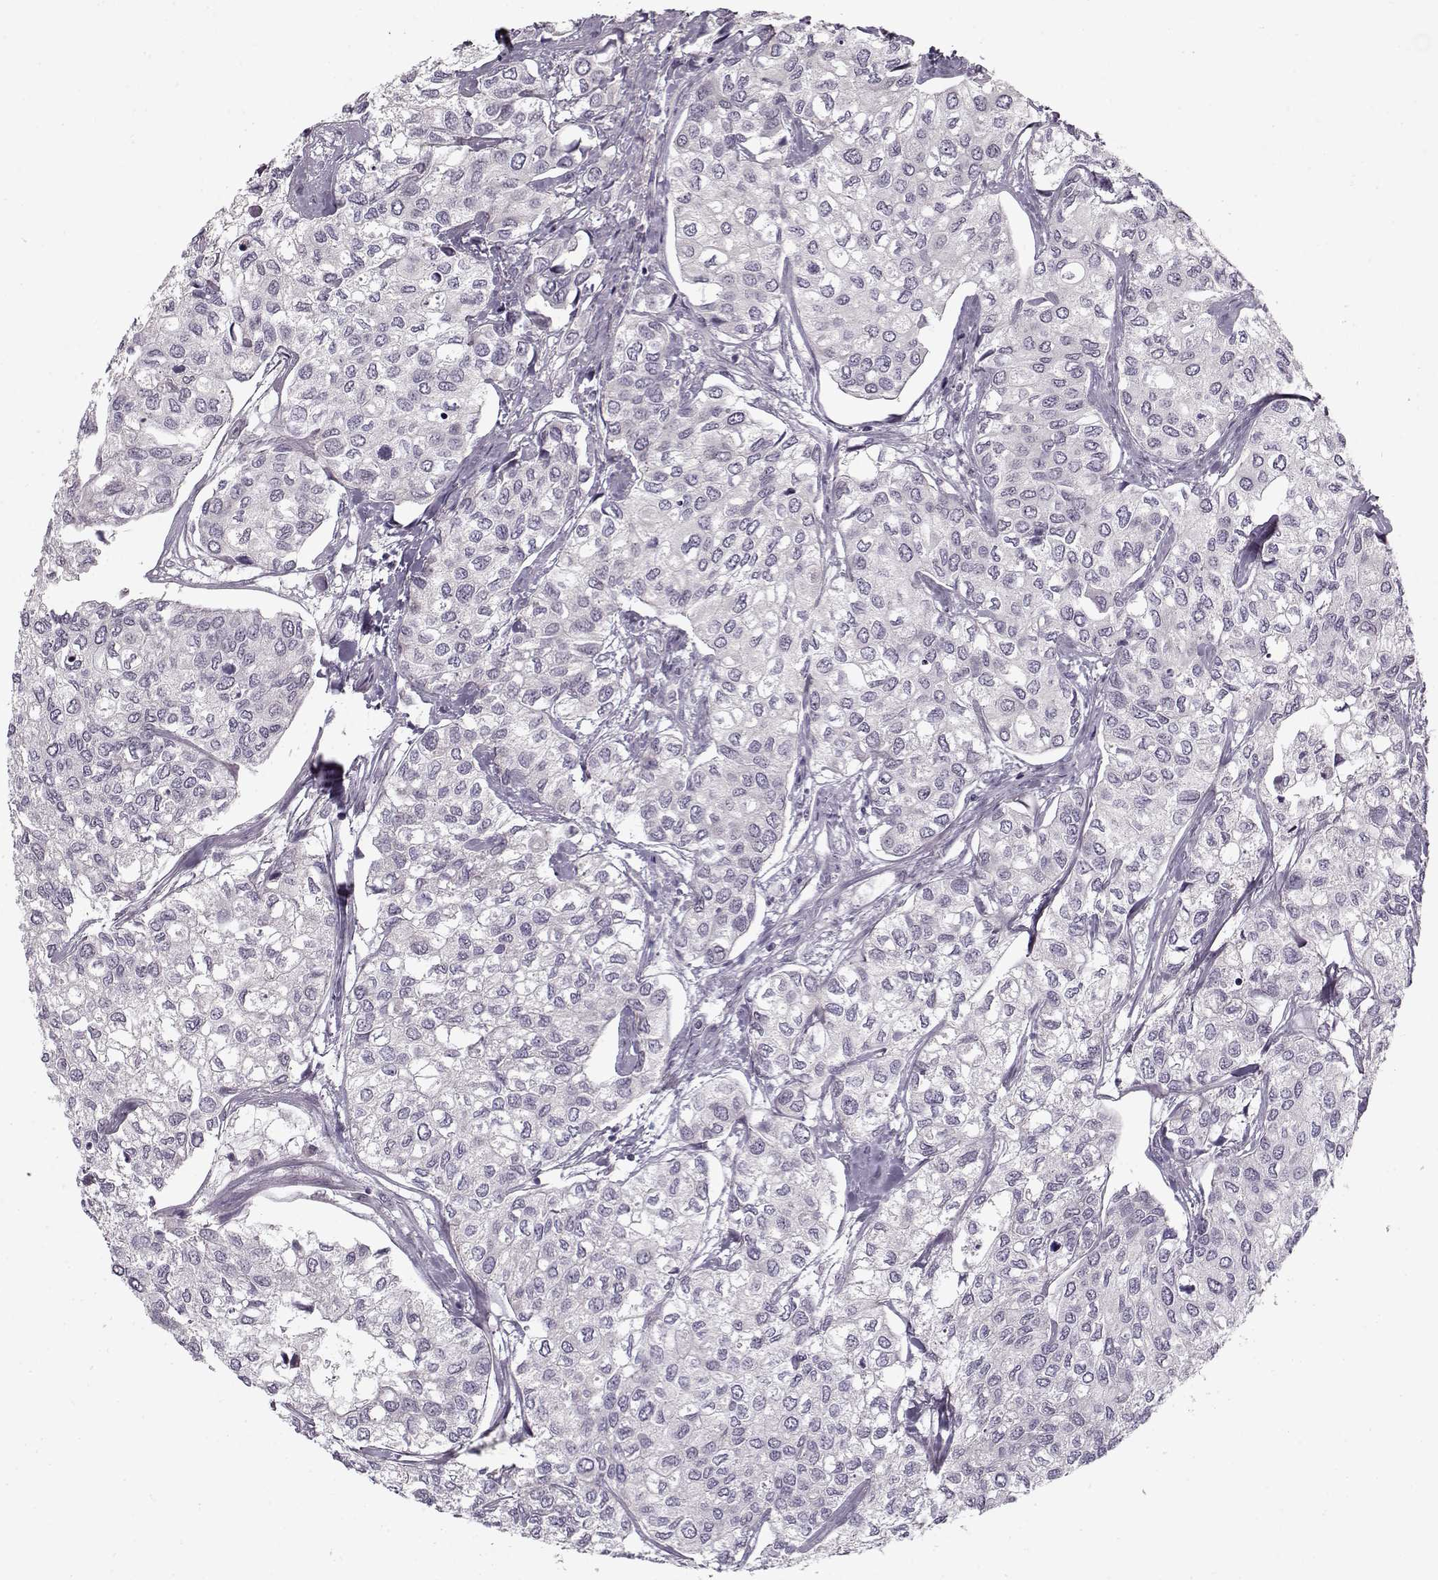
{"staining": {"intensity": "negative", "quantity": "none", "location": "none"}, "tissue": "urothelial cancer", "cell_type": "Tumor cells", "image_type": "cancer", "snomed": [{"axis": "morphology", "description": "Urothelial carcinoma, High grade"}, {"axis": "topography", "description": "Urinary bladder"}], "caption": "A histopathology image of human high-grade urothelial carcinoma is negative for staining in tumor cells. The staining is performed using DAB brown chromogen with nuclei counter-stained in using hematoxylin.", "gene": "PNMT", "patient": {"sex": "male", "age": 73}}